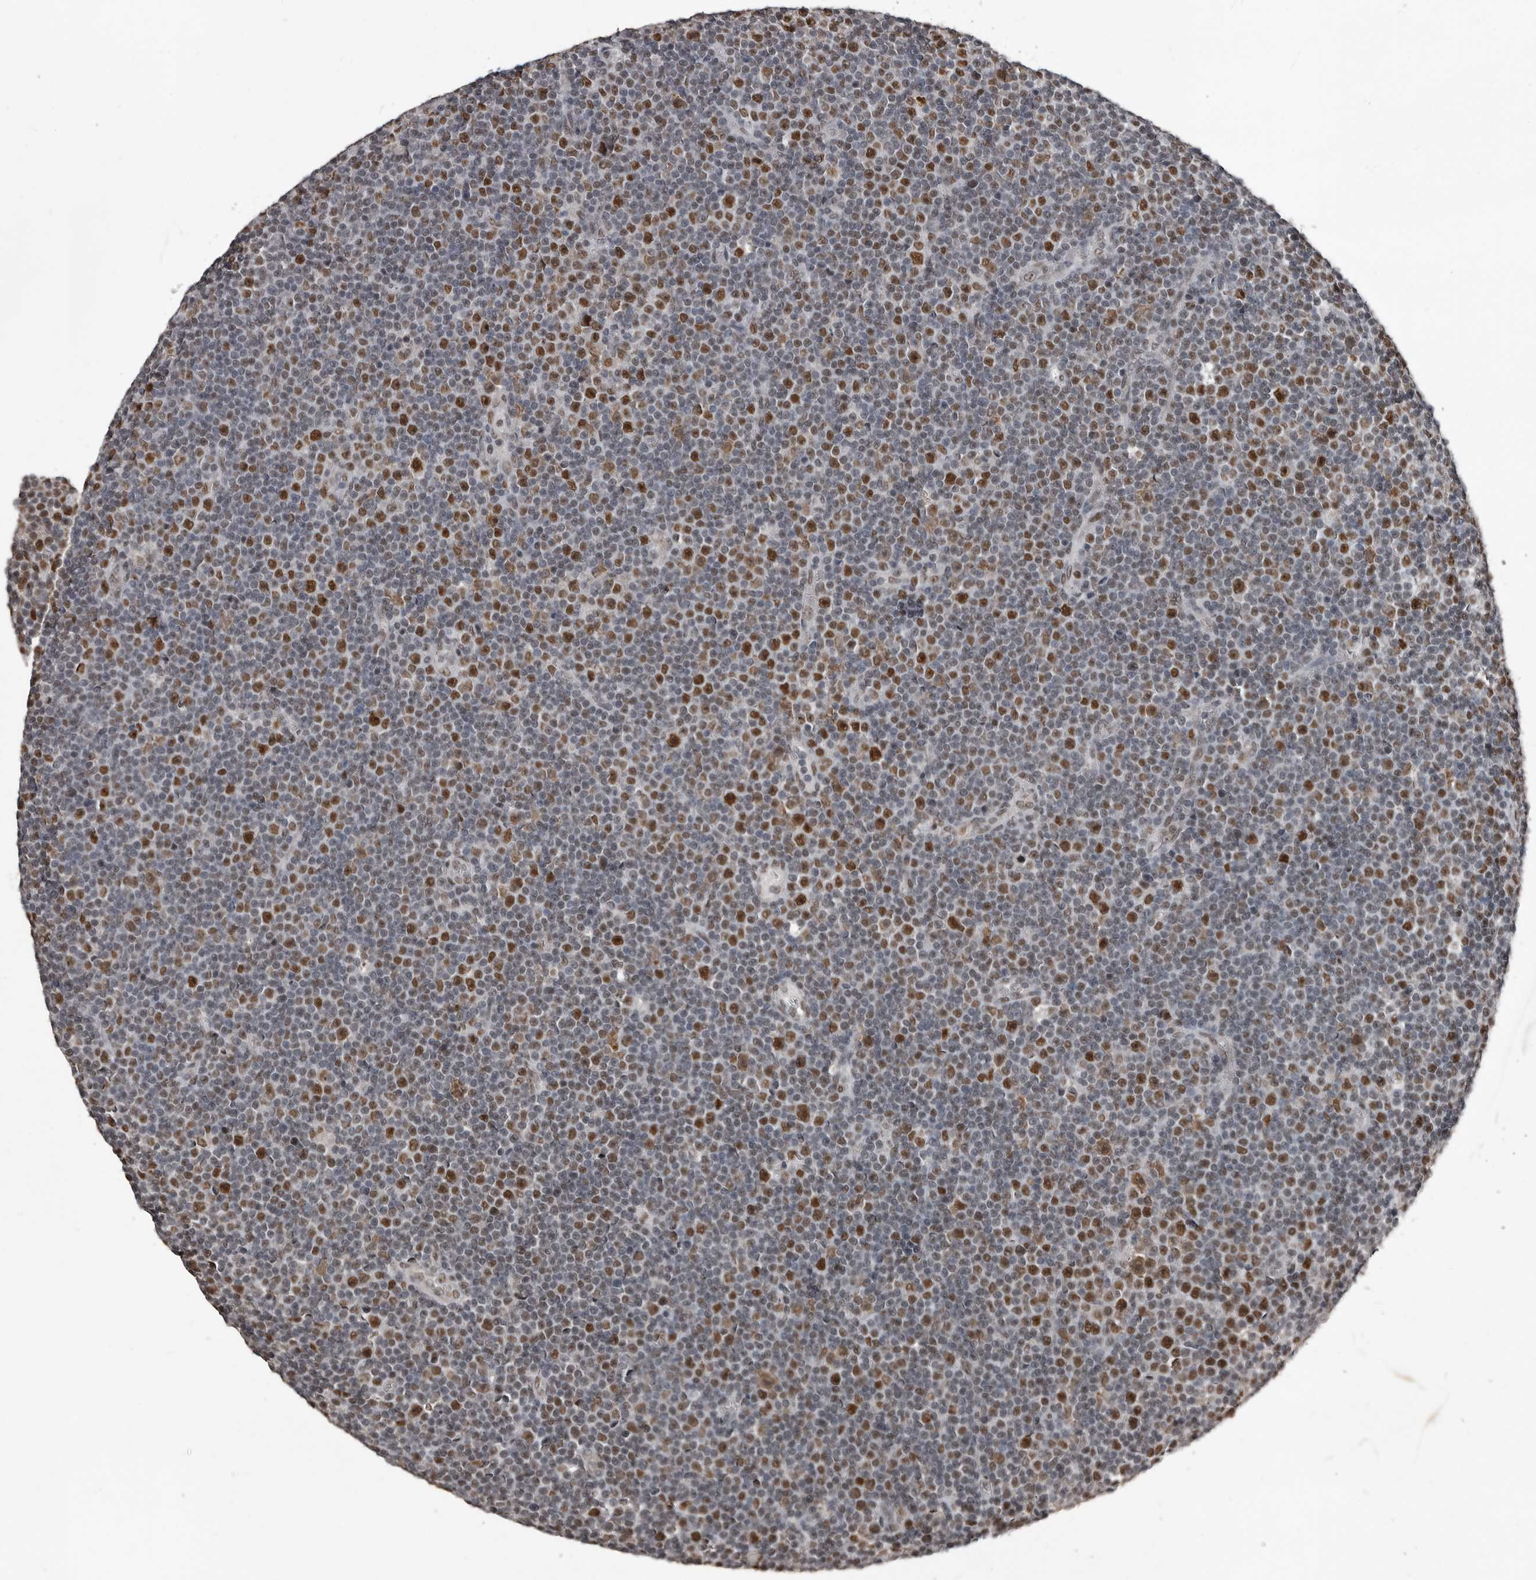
{"staining": {"intensity": "strong", "quantity": "25%-75%", "location": "nuclear"}, "tissue": "lymphoma", "cell_type": "Tumor cells", "image_type": "cancer", "snomed": [{"axis": "morphology", "description": "Malignant lymphoma, non-Hodgkin's type, Low grade"}, {"axis": "topography", "description": "Lymph node"}], "caption": "Immunohistochemical staining of low-grade malignant lymphoma, non-Hodgkin's type shows high levels of strong nuclear expression in approximately 25%-75% of tumor cells.", "gene": "CHD1L", "patient": {"sex": "female", "age": 67}}